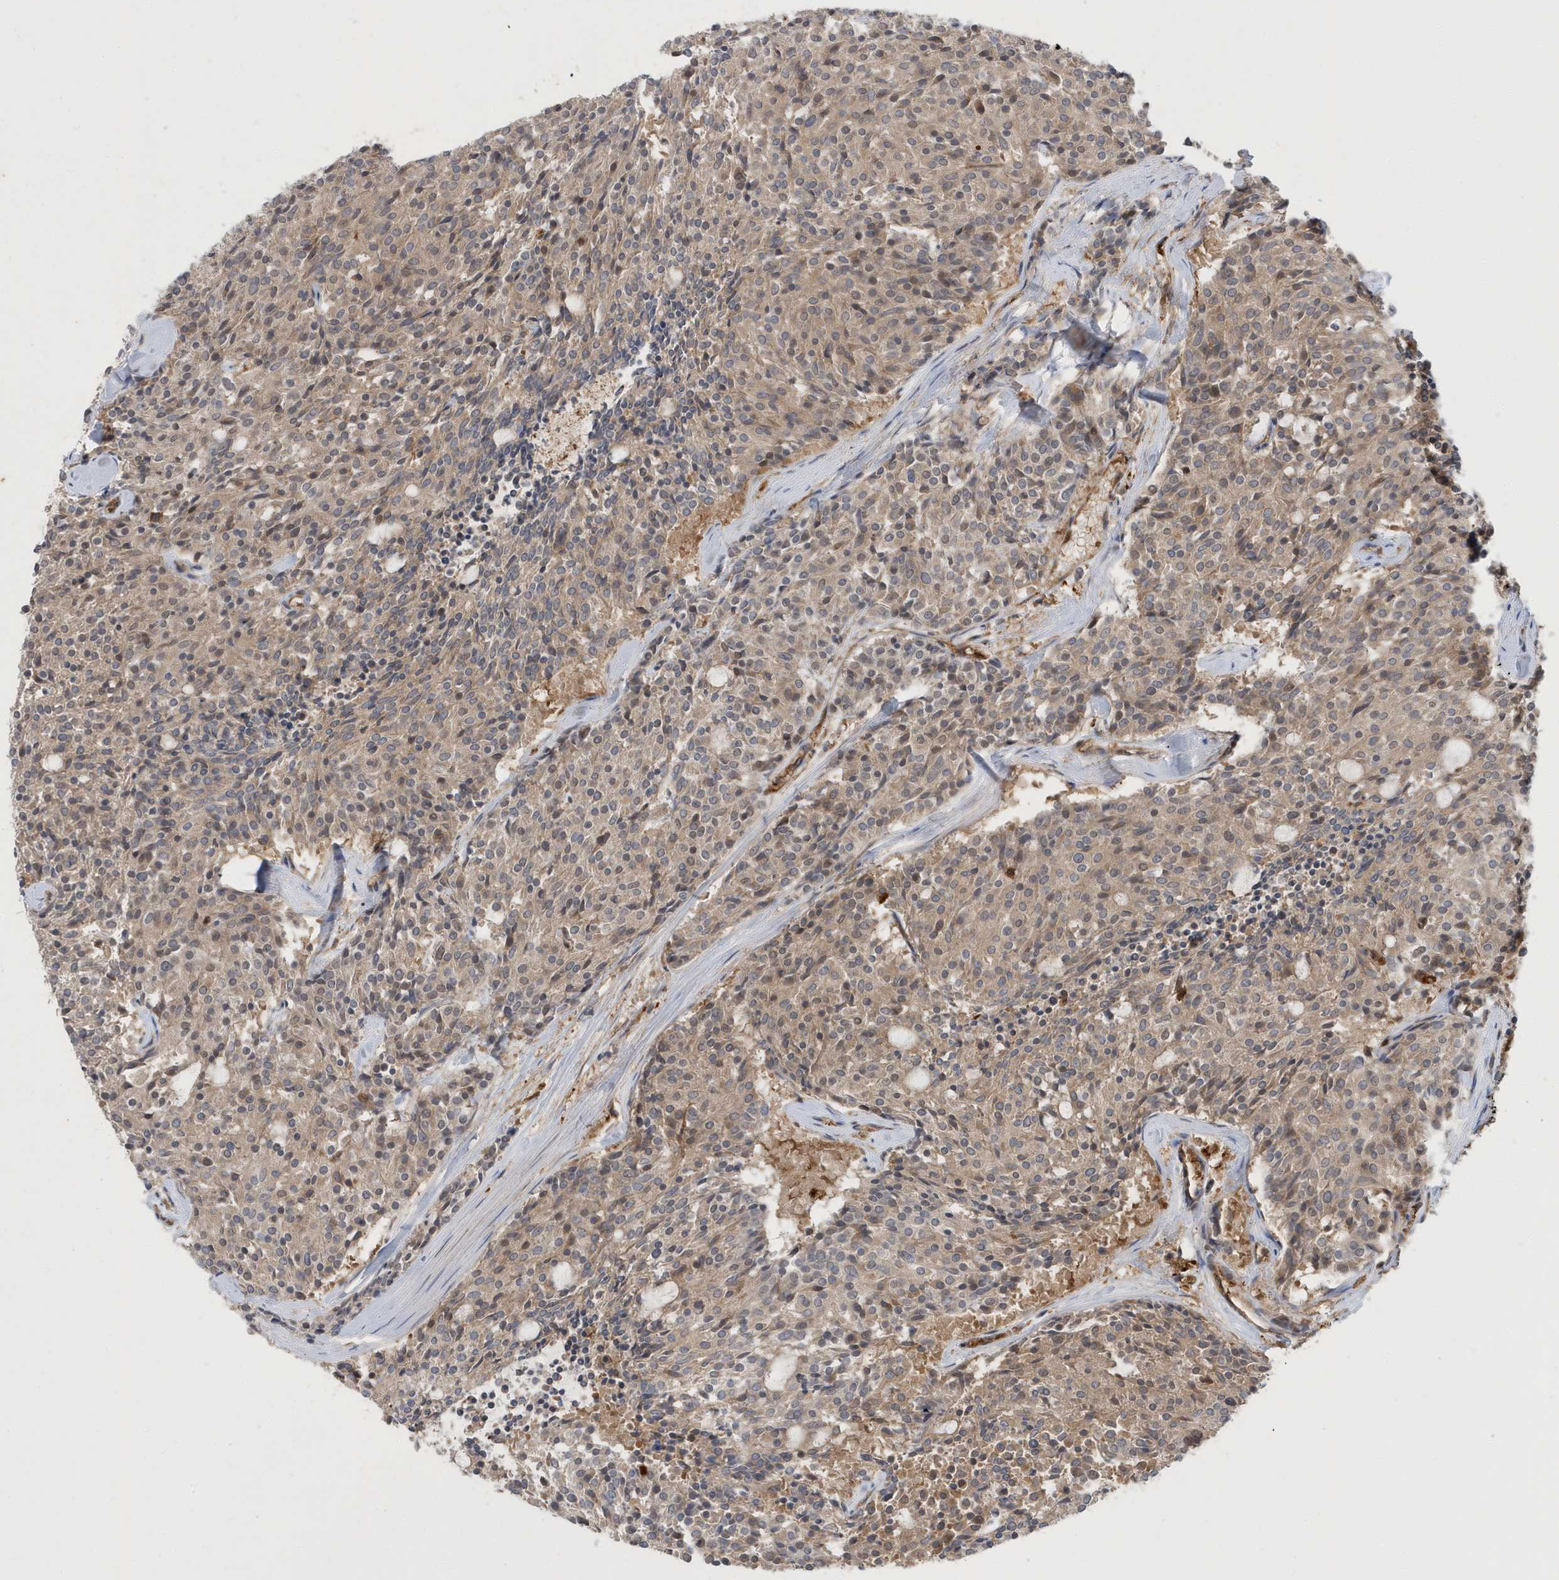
{"staining": {"intensity": "moderate", "quantity": ">75%", "location": "cytoplasmic/membranous"}, "tissue": "carcinoid", "cell_type": "Tumor cells", "image_type": "cancer", "snomed": [{"axis": "morphology", "description": "Carcinoid, malignant, NOS"}, {"axis": "topography", "description": "Pancreas"}], "caption": "Malignant carcinoid stained for a protein displays moderate cytoplasmic/membranous positivity in tumor cells.", "gene": "LAPTM4A", "patient": {"sex": "female", "age": 54}}